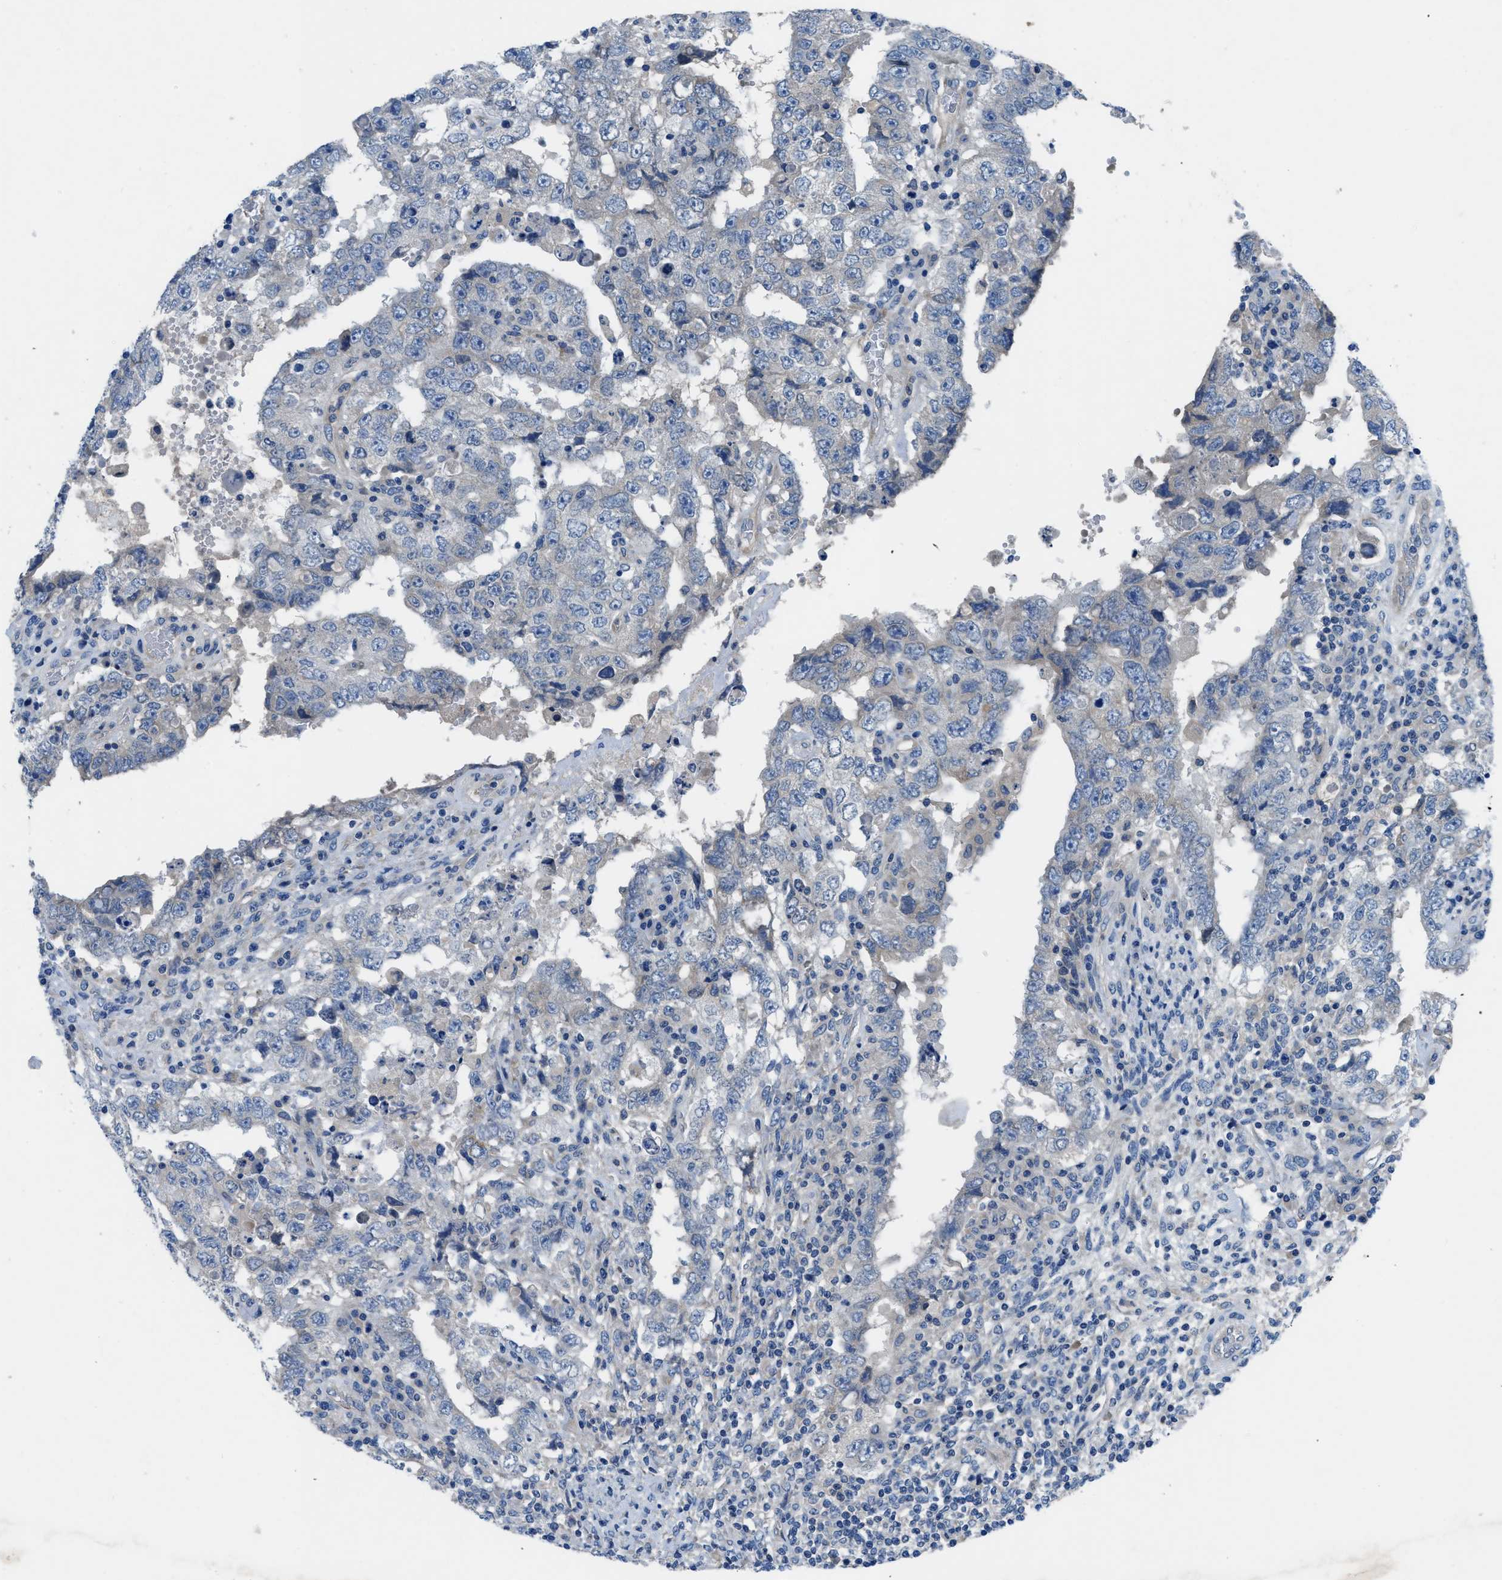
{"staining": {"intensity": "negative", "quantity": "none", "location": "none"}, "tissue": "testis cancer", "cell_type": "Tumor cells", "image_type": "cancer", "snomed": [{"axis": "morphology", "description": "Carcinoma, Embryonal, NOS"}, {"axis": "topography", "description": "Testis"}], "caption": "A histopathology image of human testis cancer is negative for staining in tumor cells. (Brightfield microscopy of DAB (3,3'-diaminobenzidine) immunohistochemistry (IHC) at high magnification).", "gene": "PGR", "patient": {"sex": "male", "age": 26}}